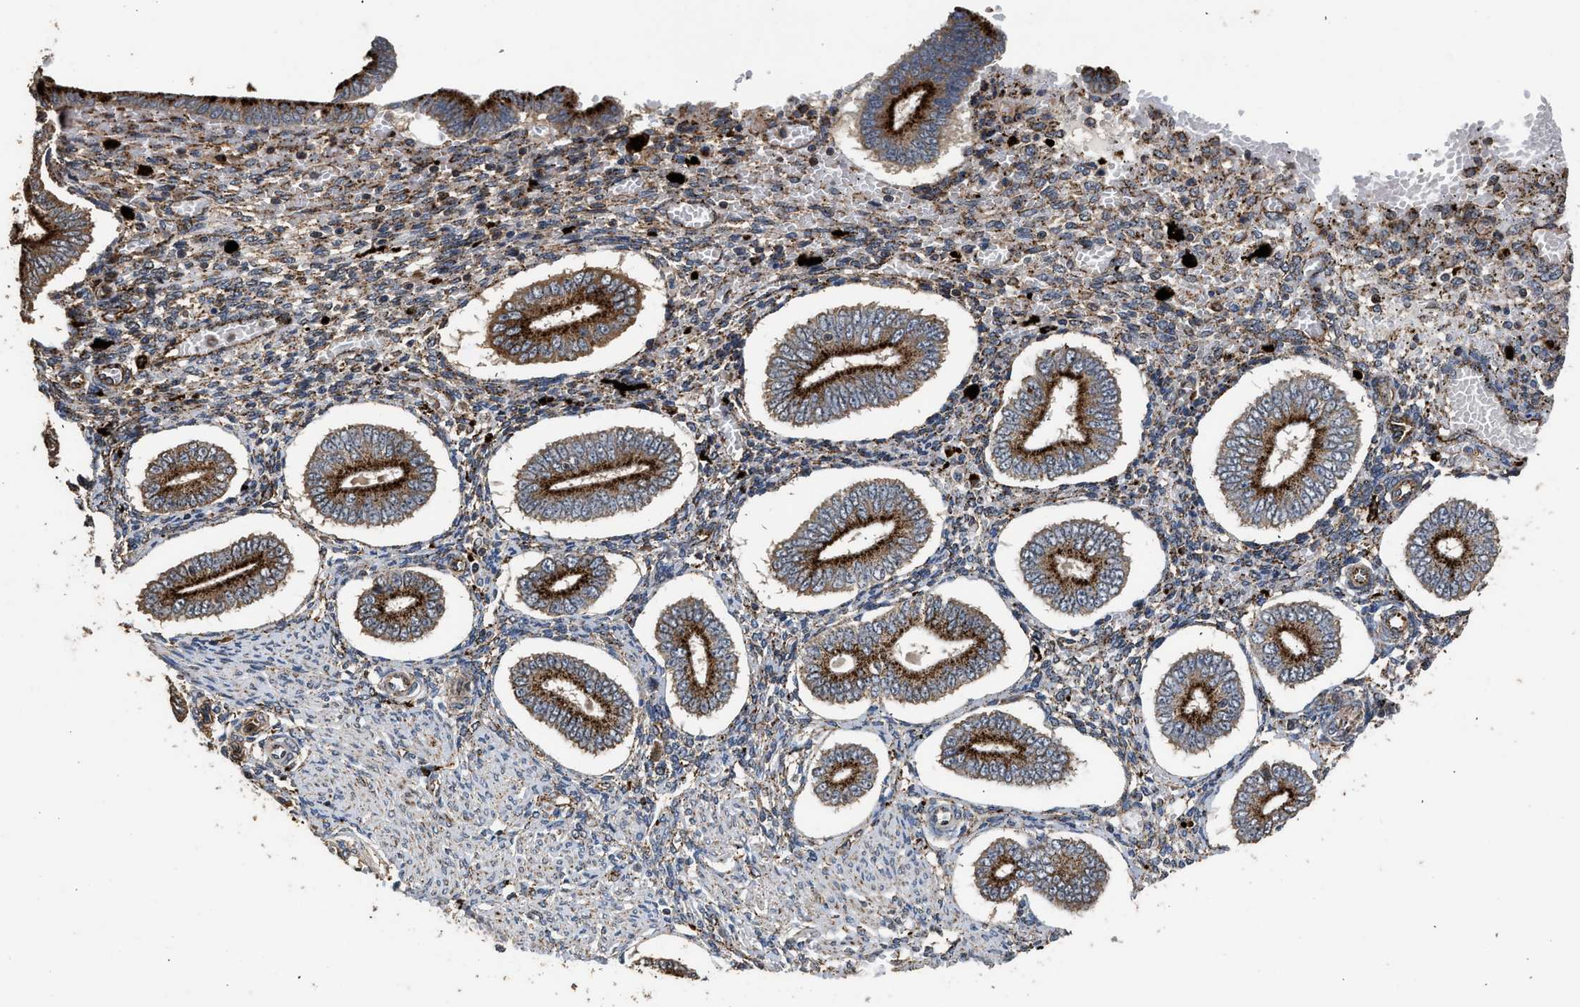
{"staining": {"intensity": "moderate", "quantity": "25%-75%", "location": "cytoplasmic/membranous"}, "tissue": "endometrium", "cell_type": "Cells in endometrial stroma", "image_type": "normal", "snomed": [{"axis": "morphology", "description": "Normal tissue, NOS"}, {"axis": "topography", "description": "Endometrium"}], "caption": "Brown immunohistochemical staining in unremarkable human endometrium exhibits moderate cytoplasmic/membranous positivity in approximately 25%-75% of cells in endometrial stroma.", "gene": "CTSV", "patient": {"sex": "female", "age": 42}}